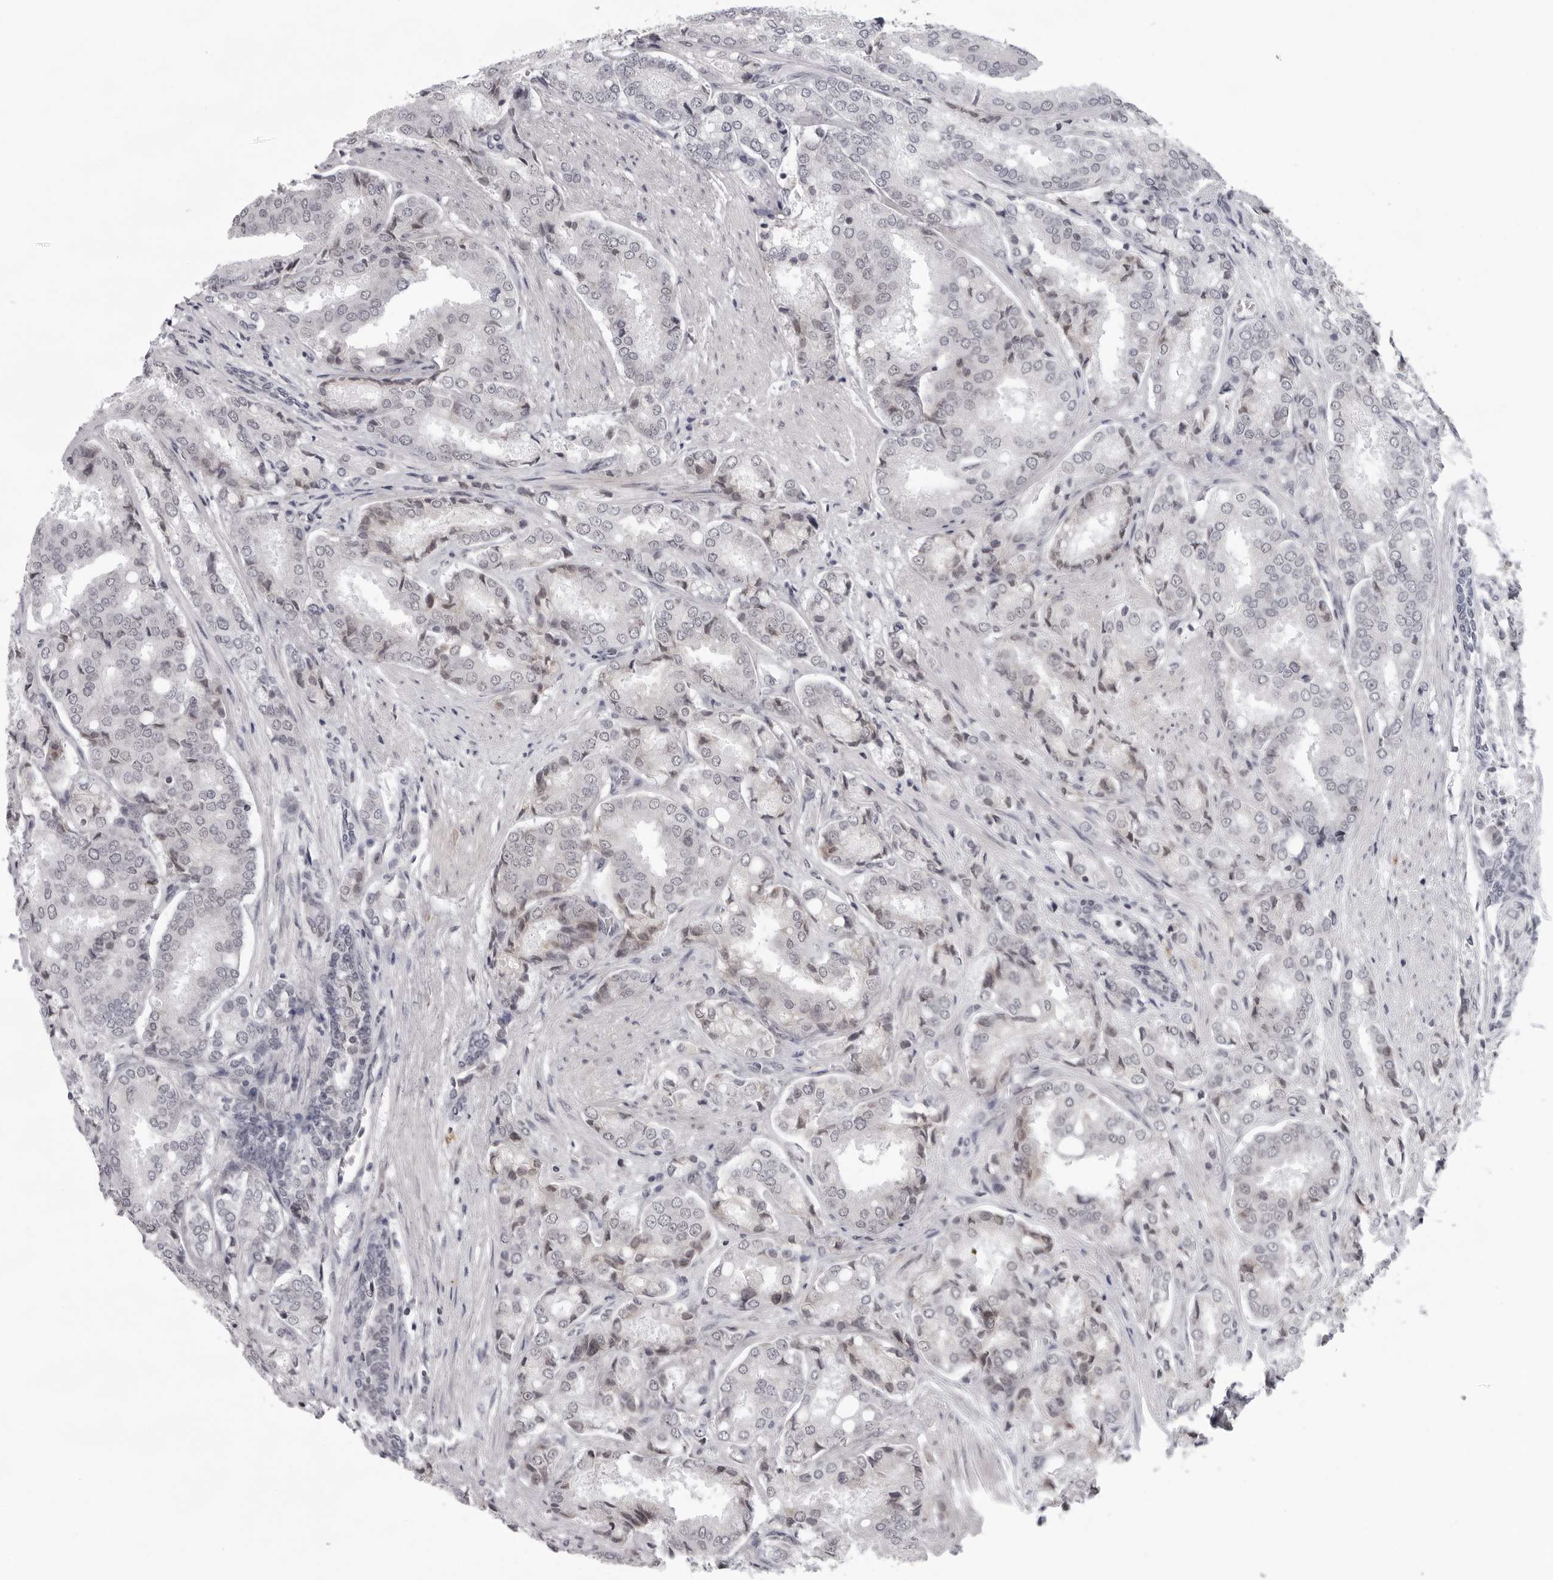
{"staining": {"intensity": "negative", "quantity": "none", "location": "none"}, "tissue": "prostate cancer", "cell_type": "Tumor cells", "image_type": "cancer", "snomed": [{"axis": "morphology", "description": "Adenocarcinoma, High grade"}, {"axis": "topography", "description": "Prostate"}], "caption": "Tumor cells show no significant staining in prostate adenocarcinoma (high-grade). The staining was performed using DAB (3,3'-diaminobenzidine) to visualize the protein expression in brown, while the nuclei were stained in blue with hematoxylin (Magnification: 20x).", "gene": "EXOSC10", "patient": {"sex": "male", "age": 50}}